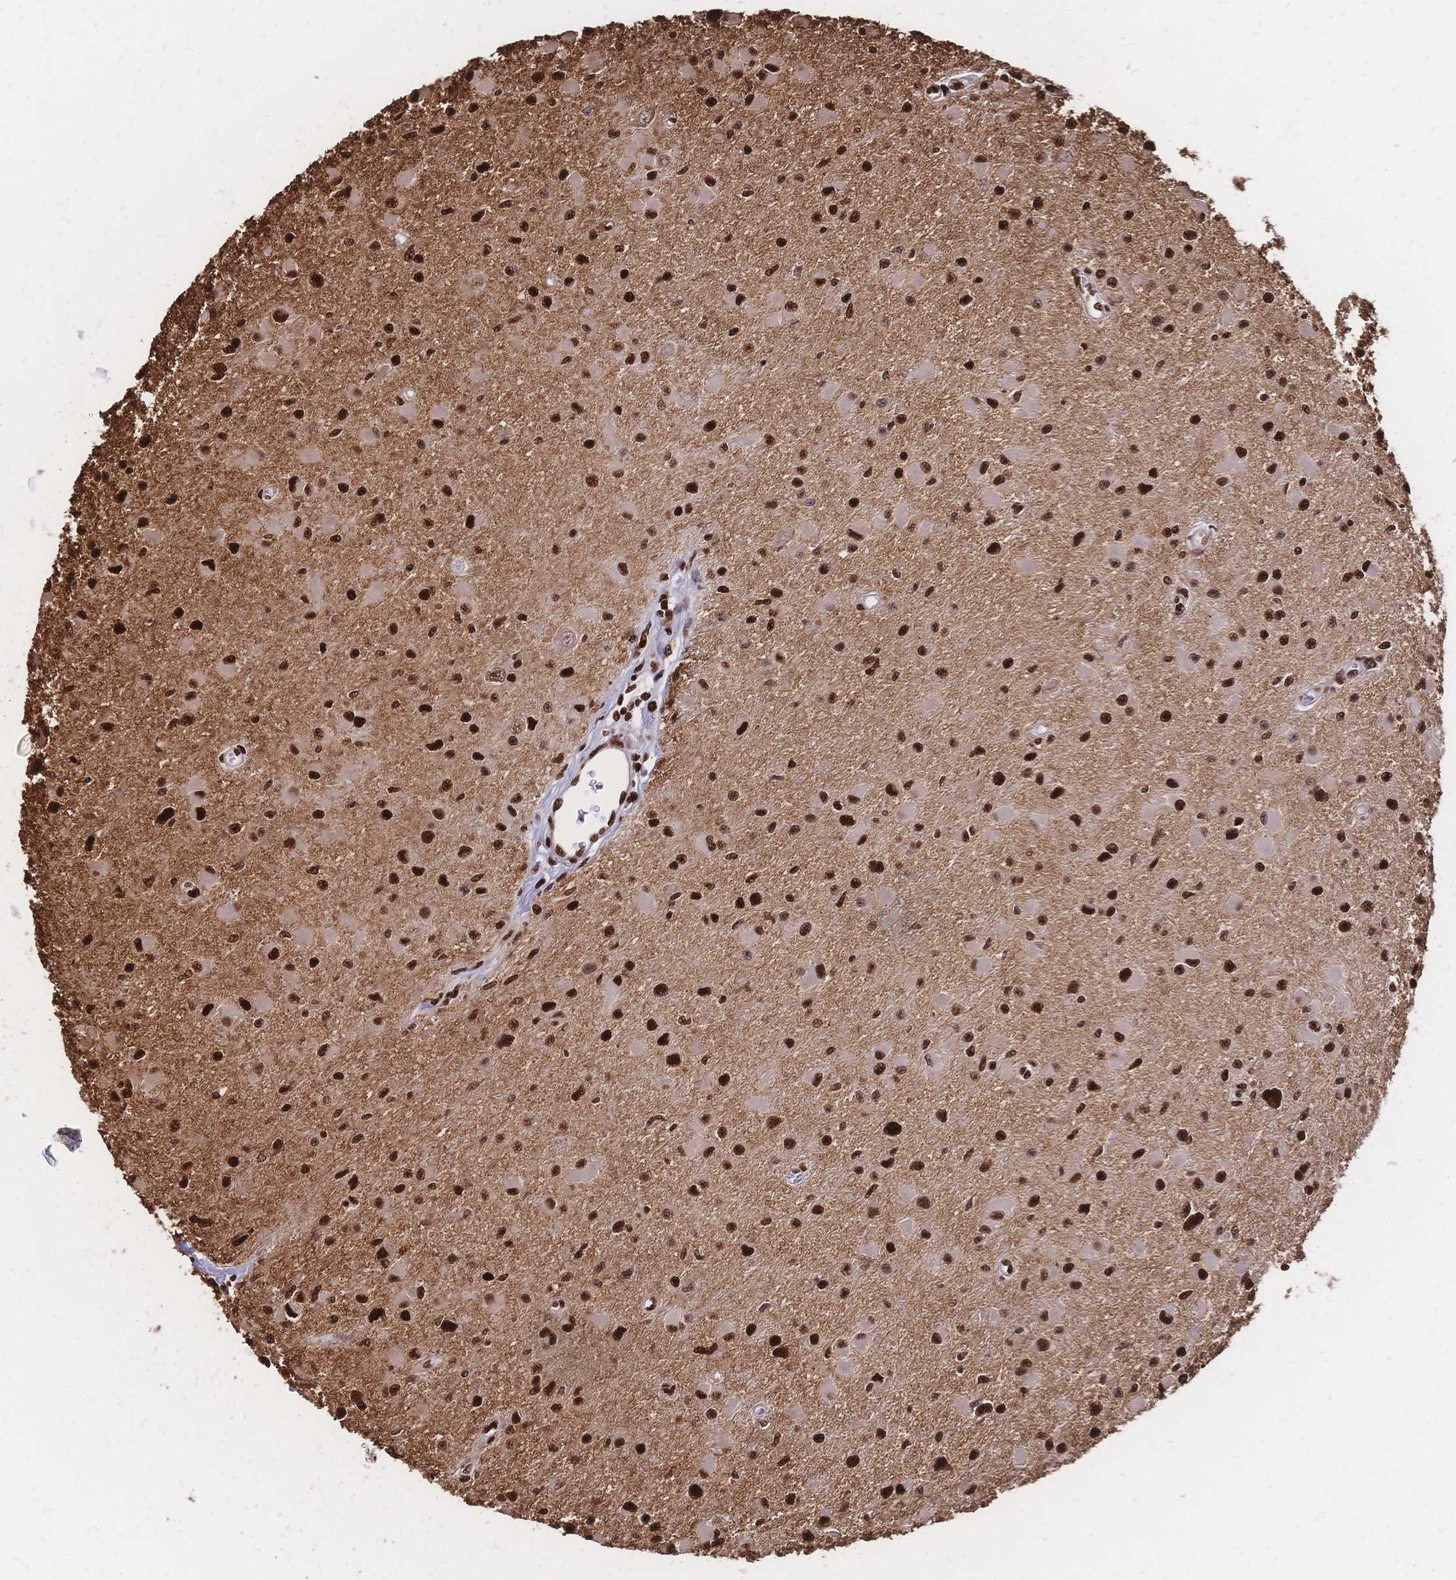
{"staining": {"intensity": "strong", "quantity": ">75%", "location": "nuclear"}, "tissue": "glioma", "cell_type": "Tumor cells", "image_type": "cancer", "snomed": [{"axis": "morphology", "description": "Glioma, malignant, High grade"}, {"axis": "topography", "description": "Brain"}], "caption": "Immunohistochemical staining of malignant glioma (high-grade) reveals high levels of strong nuclear protein staining in approximately >75% of tumor cells.", "gene": "HDGF", "patient": {"sex": "male", "age": 54}}